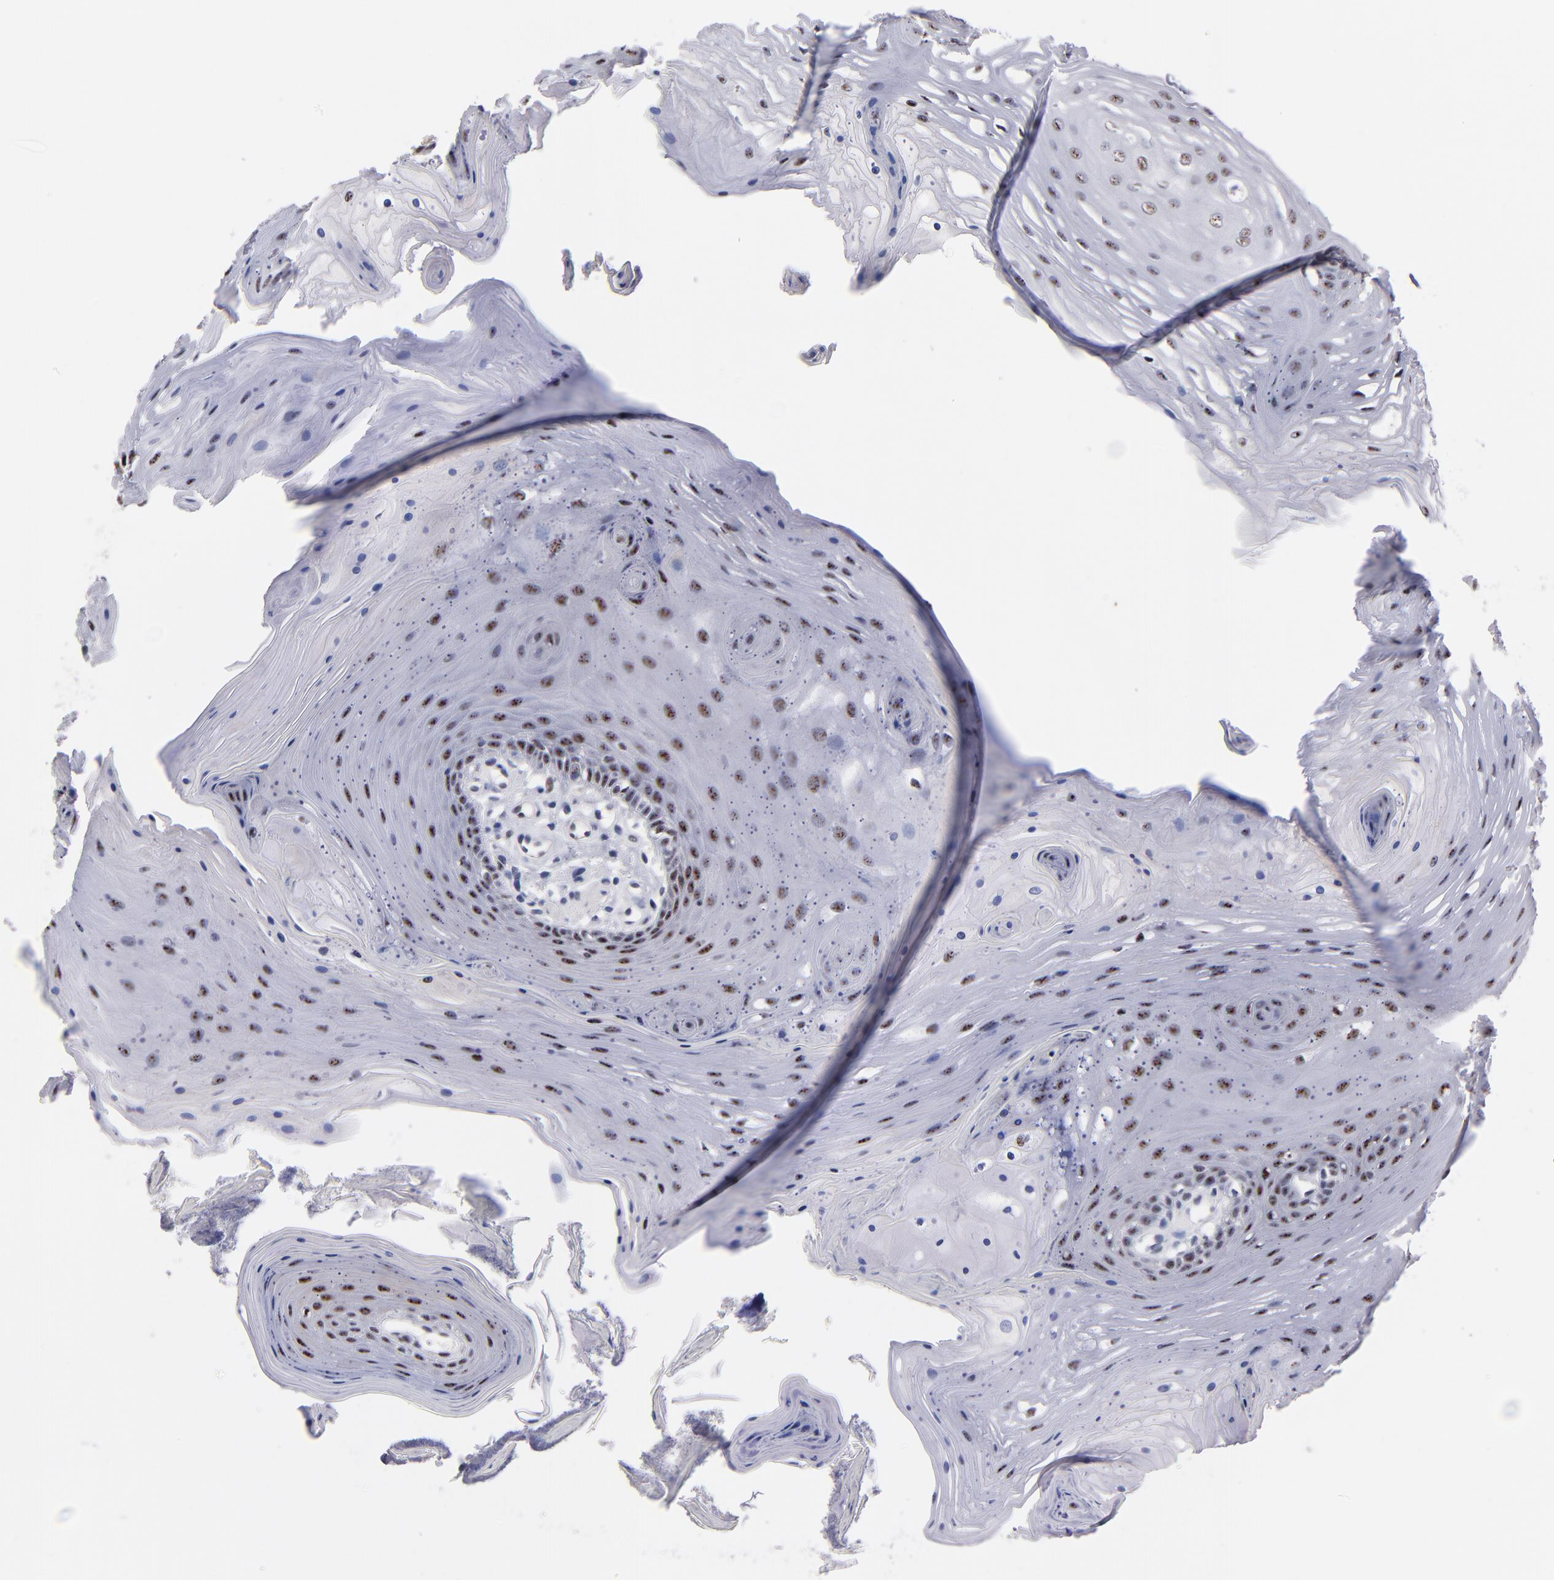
{"staining": {"intensity": "moderate", "quantity": "25%-75%", "location": "nuclear"}, "tissue": "oral mucosa", "cell_type": "Squamous epithelial cells", "image_type": "normal", "snomed": [{"axis": "morphology", "description": "Normal tissue, NOS"}, {"axis": "topography", "description": "Oral tissue"}], "caption": "Protein expression analysis of normal human oral mucosa reveals moderate nuclear staining in approximately 25%-75% of squamous epithelial cells.", "gene": "RAF1", "patient": {"sex": "male", "age": 62}}